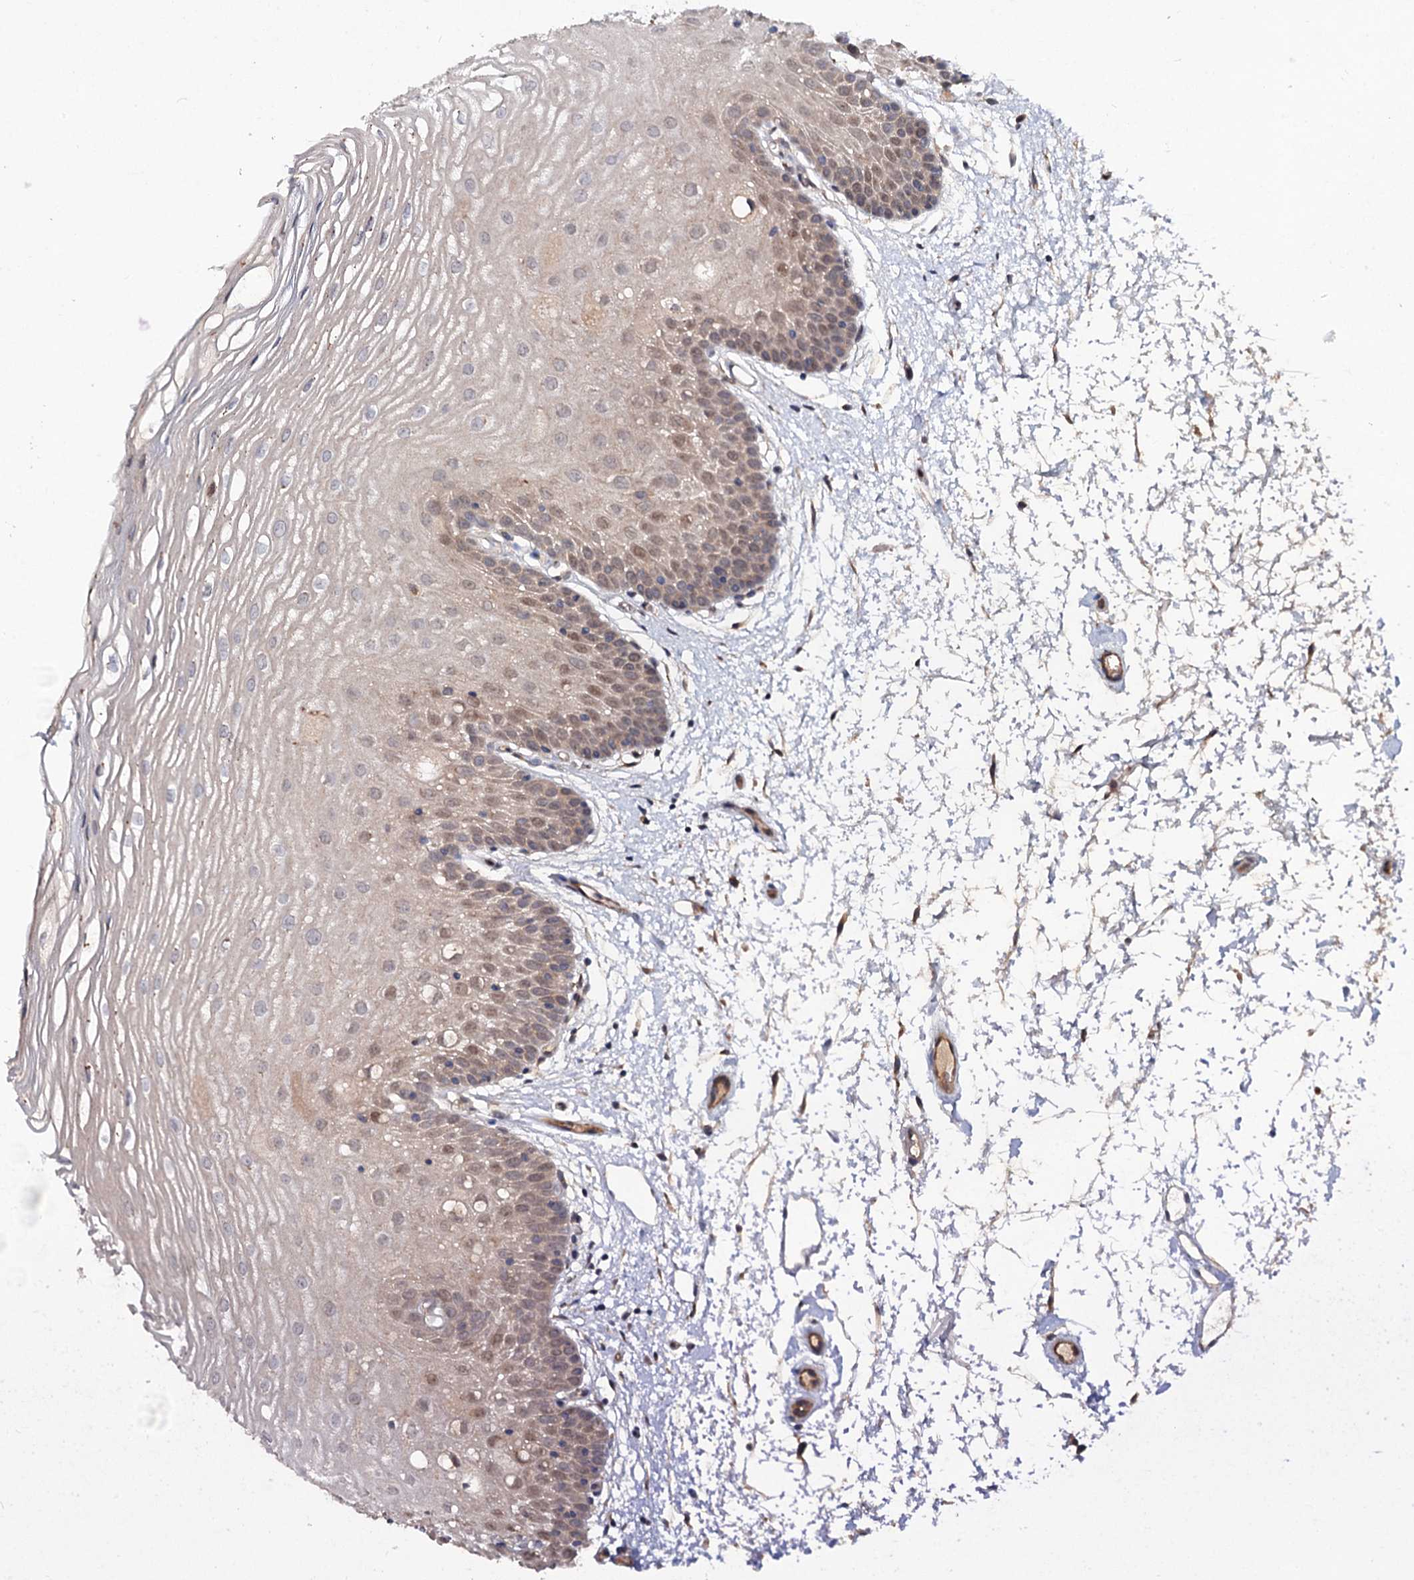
{"staining": {"intensity": "moderate", "quantity": ">75%", "location": "cytoplasmic/membranous,nuclear"}, "tissue": "oral mucosa", "cell_type": "Squamous epithelial cells", "image_type": "normal", "snomed": [{"axis": "morphology", "description": "Normal tissue, NOS"}, {"axis": "topography", "description": "Oral tissue"}, {"axis": "topography", "description": "Tounge, NOS"}], "caption": "DAB (3,3'-diaminobenzidine) immunohistochemical staining of normal oral mucosa demonstrates moderate cytoplasmic/membranous,nuclear protein positivity in about >75% of squamous epithelial cells.", "gene": "NUDCD2", "patient": {"sex": "female", "age": 73}}